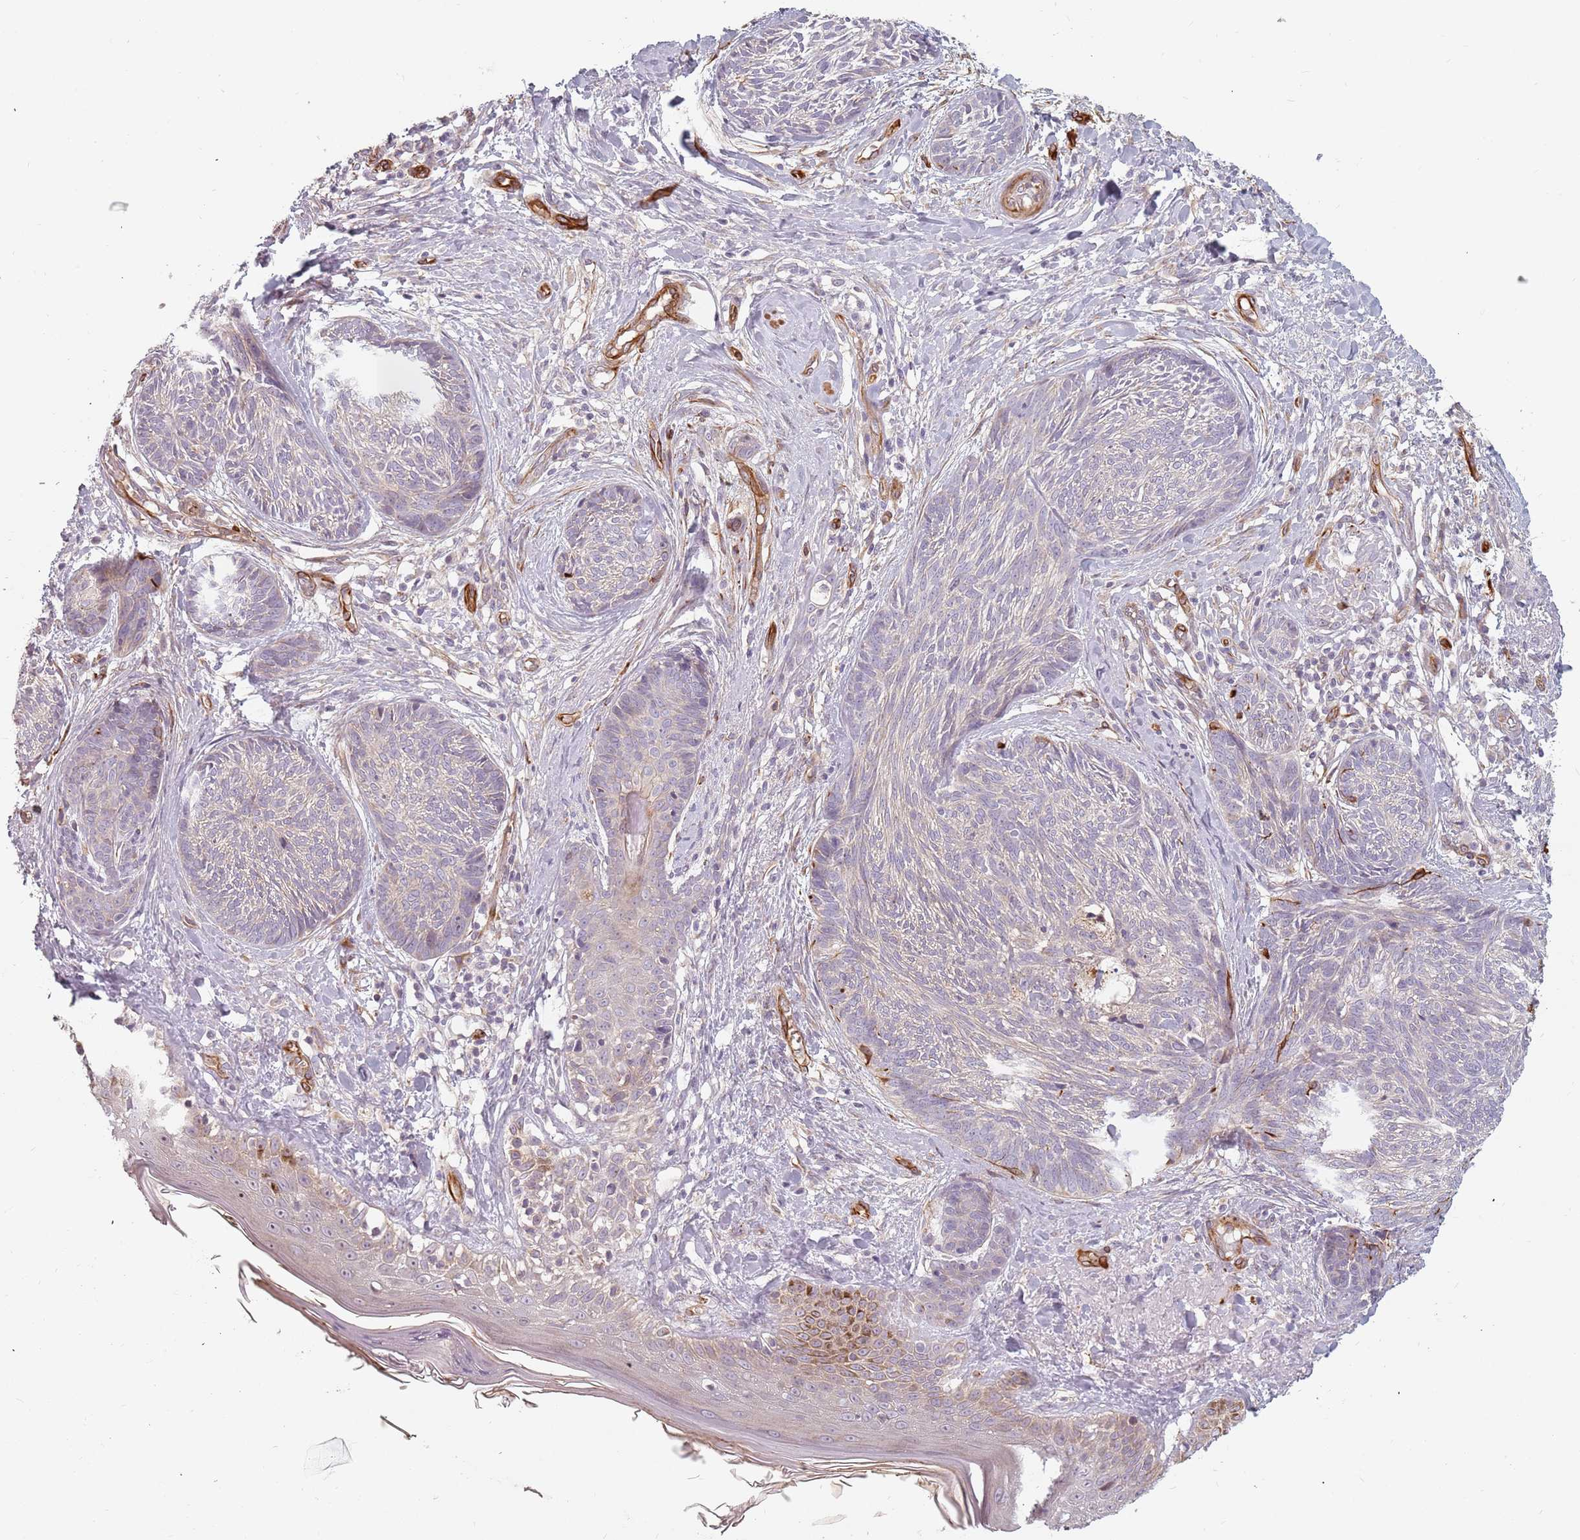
{"staining": {"intensity": "negative", "quantity": "none", "location": "none"}, "tissue": "skin cancer", "cell_type": "Tumor cells", "image_type": "cancer", "snomed": [{"axis": "morphology", "description": "Basal cell carcinoma"}, {"axis": "topography", "description": "Skin"}], "caption": "An immunohistochemistry image of skin basal cell carcinoma is shown. There is no staining in tumor cells of skin basal cell carcinoma.", "gene": "GAS2L3", "patient": {"sex": "male", "age": 73}}